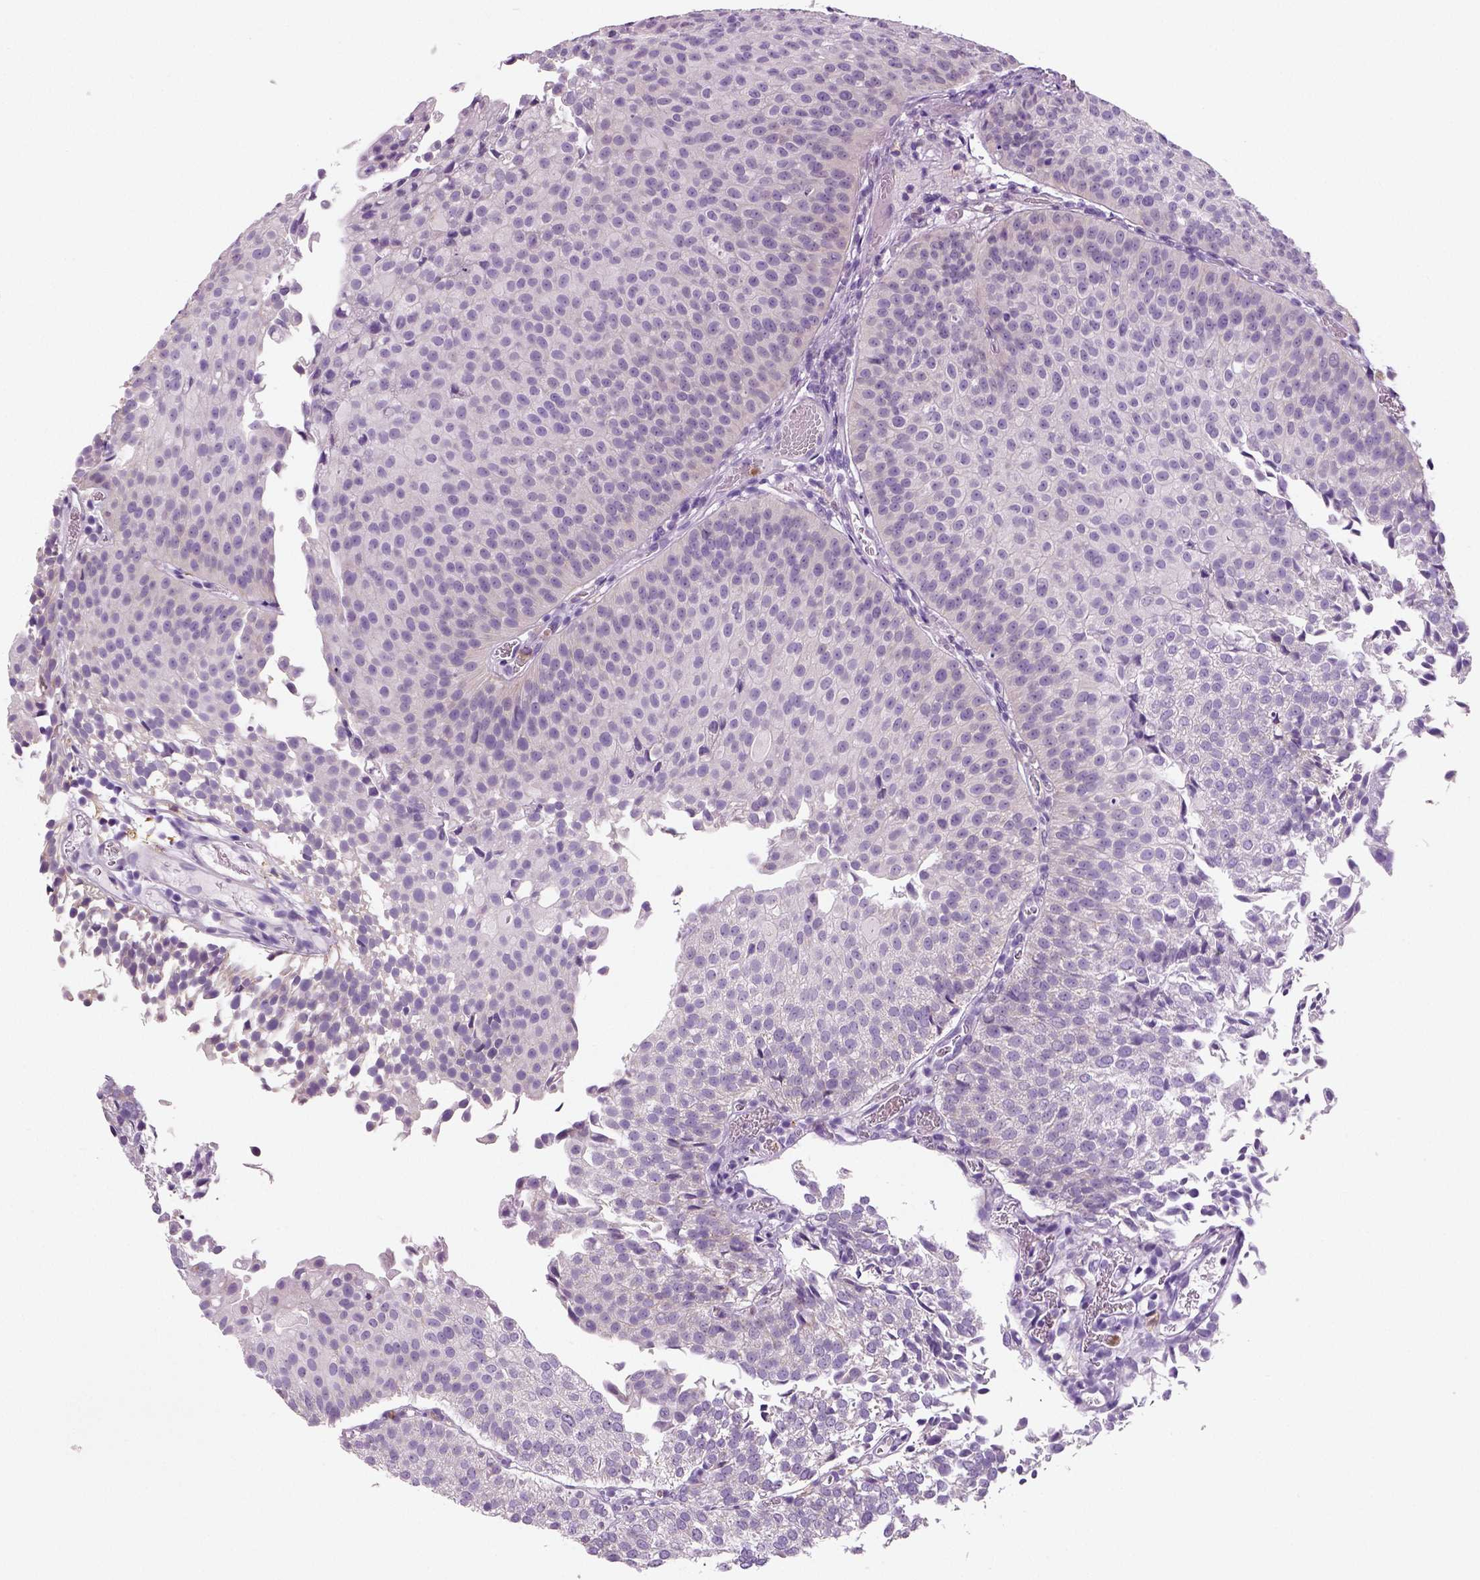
{"staining": {"intensity": "negative", "quantity": "none", "location": "none"}, "tissue": "urothelial cancer", "cell_type": "Tumor cells", "image_type": "cancer", "snomed": [{"axis": "morphology", "description": "Urothelial carcinoma, Low grade"}, {"axis": "topography", "description": "Urinary bladder"}], "caption": "Immunohistochemistry (IHC) photomicrograph of low-grade urothelial carcinoma stained for a protein (brown), which demonstrates no positivity in tumor cells.", "gene": "NECAB2", "patient": {"sex": "male", "age": 80}}